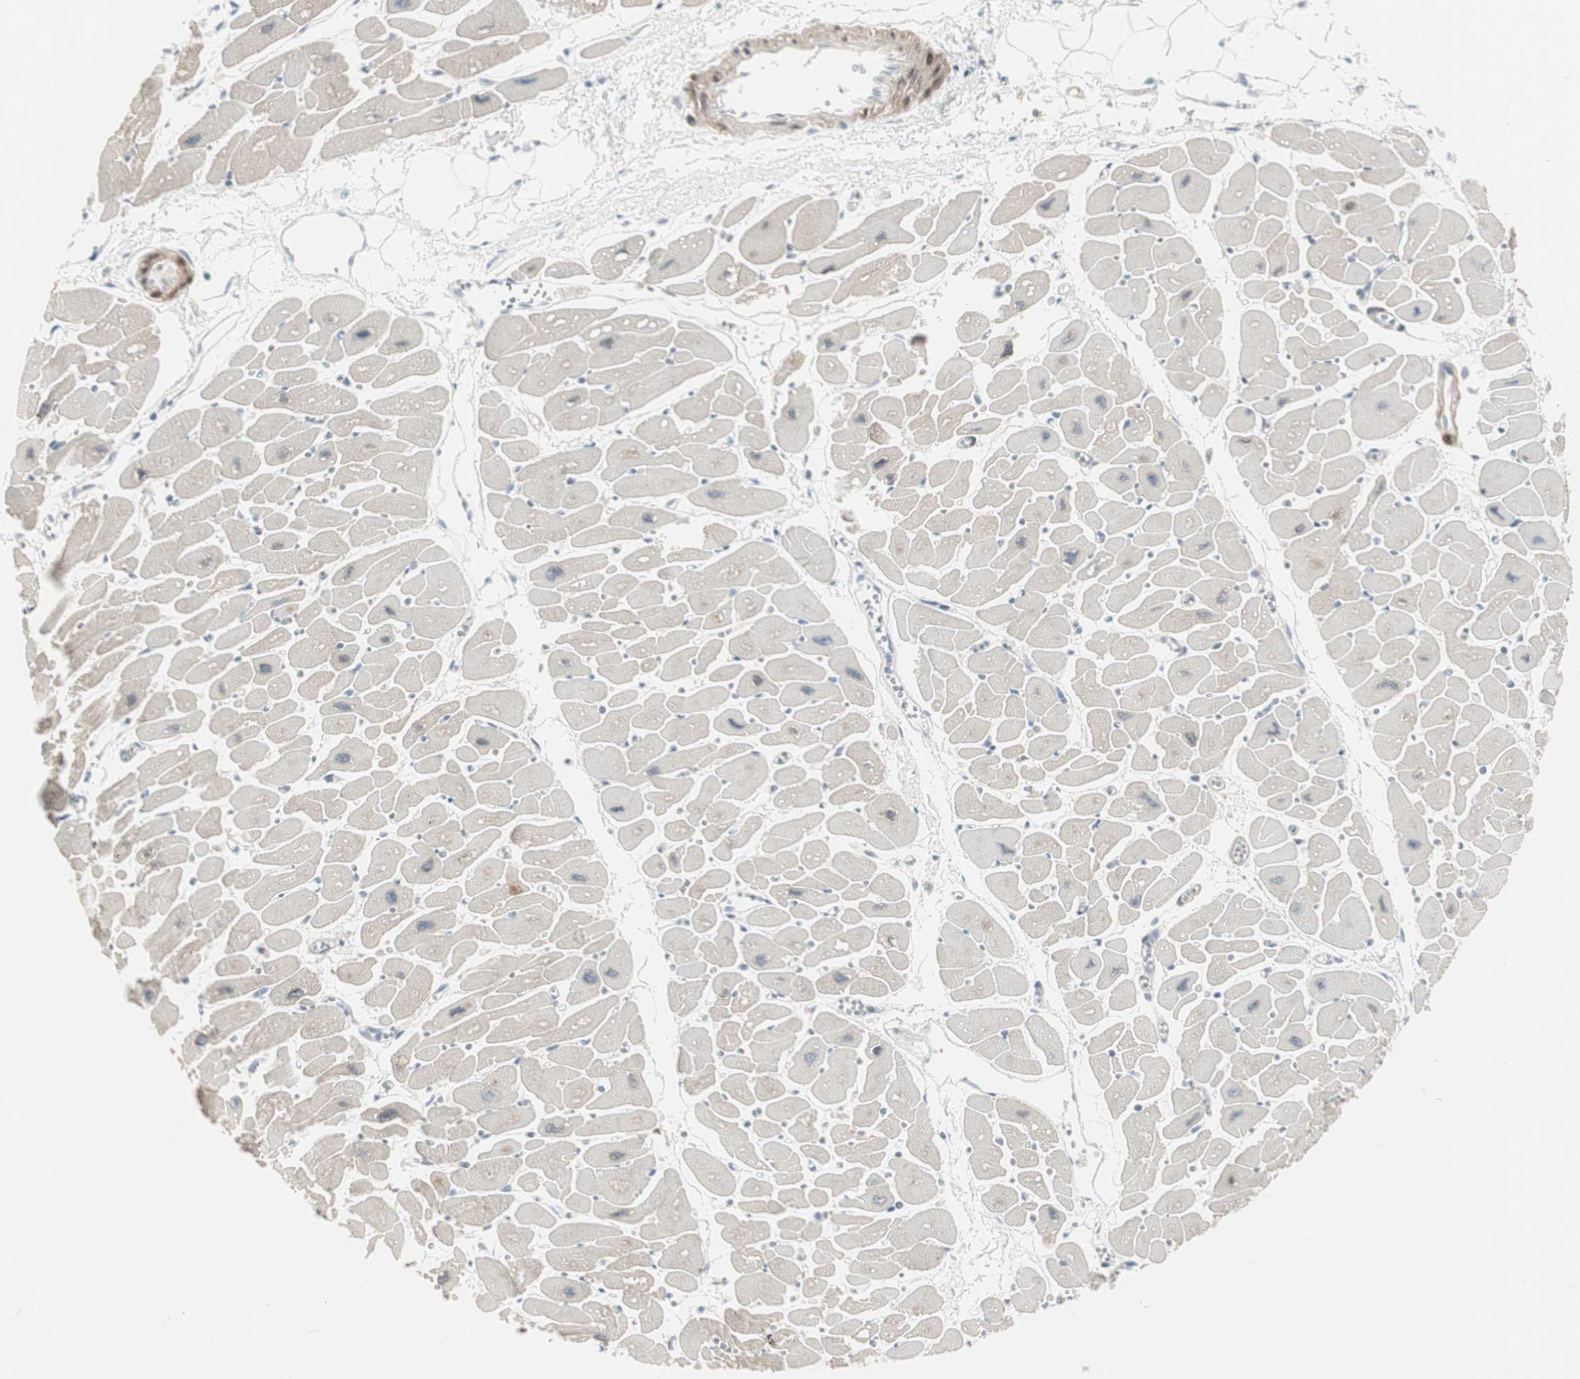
{"staining": {"intensity": "moderate", "quantity": "25%-75%", "location": "cytoplasmic/membranous"}, "tissue": "heart muscle", "cell_type": "Cardiomyocytes", "image_type": "normal", "snomed": [{"axis": "morphology", "description": "Normal tissue, NOS"}, {"axis": "topography", "description": "Heart"}], "caption": "Immunohistochemical staining of normal heart muscle shows medium levels of moderate cytoplasmic/membranous staining in approximately 25%-75% of cardiomyocytes. Immunohistochemistry stains the protein in brown and the nuclei are stained blue.", "gene": "DMPK", "patient": {"sex": "female", "age": 54}}